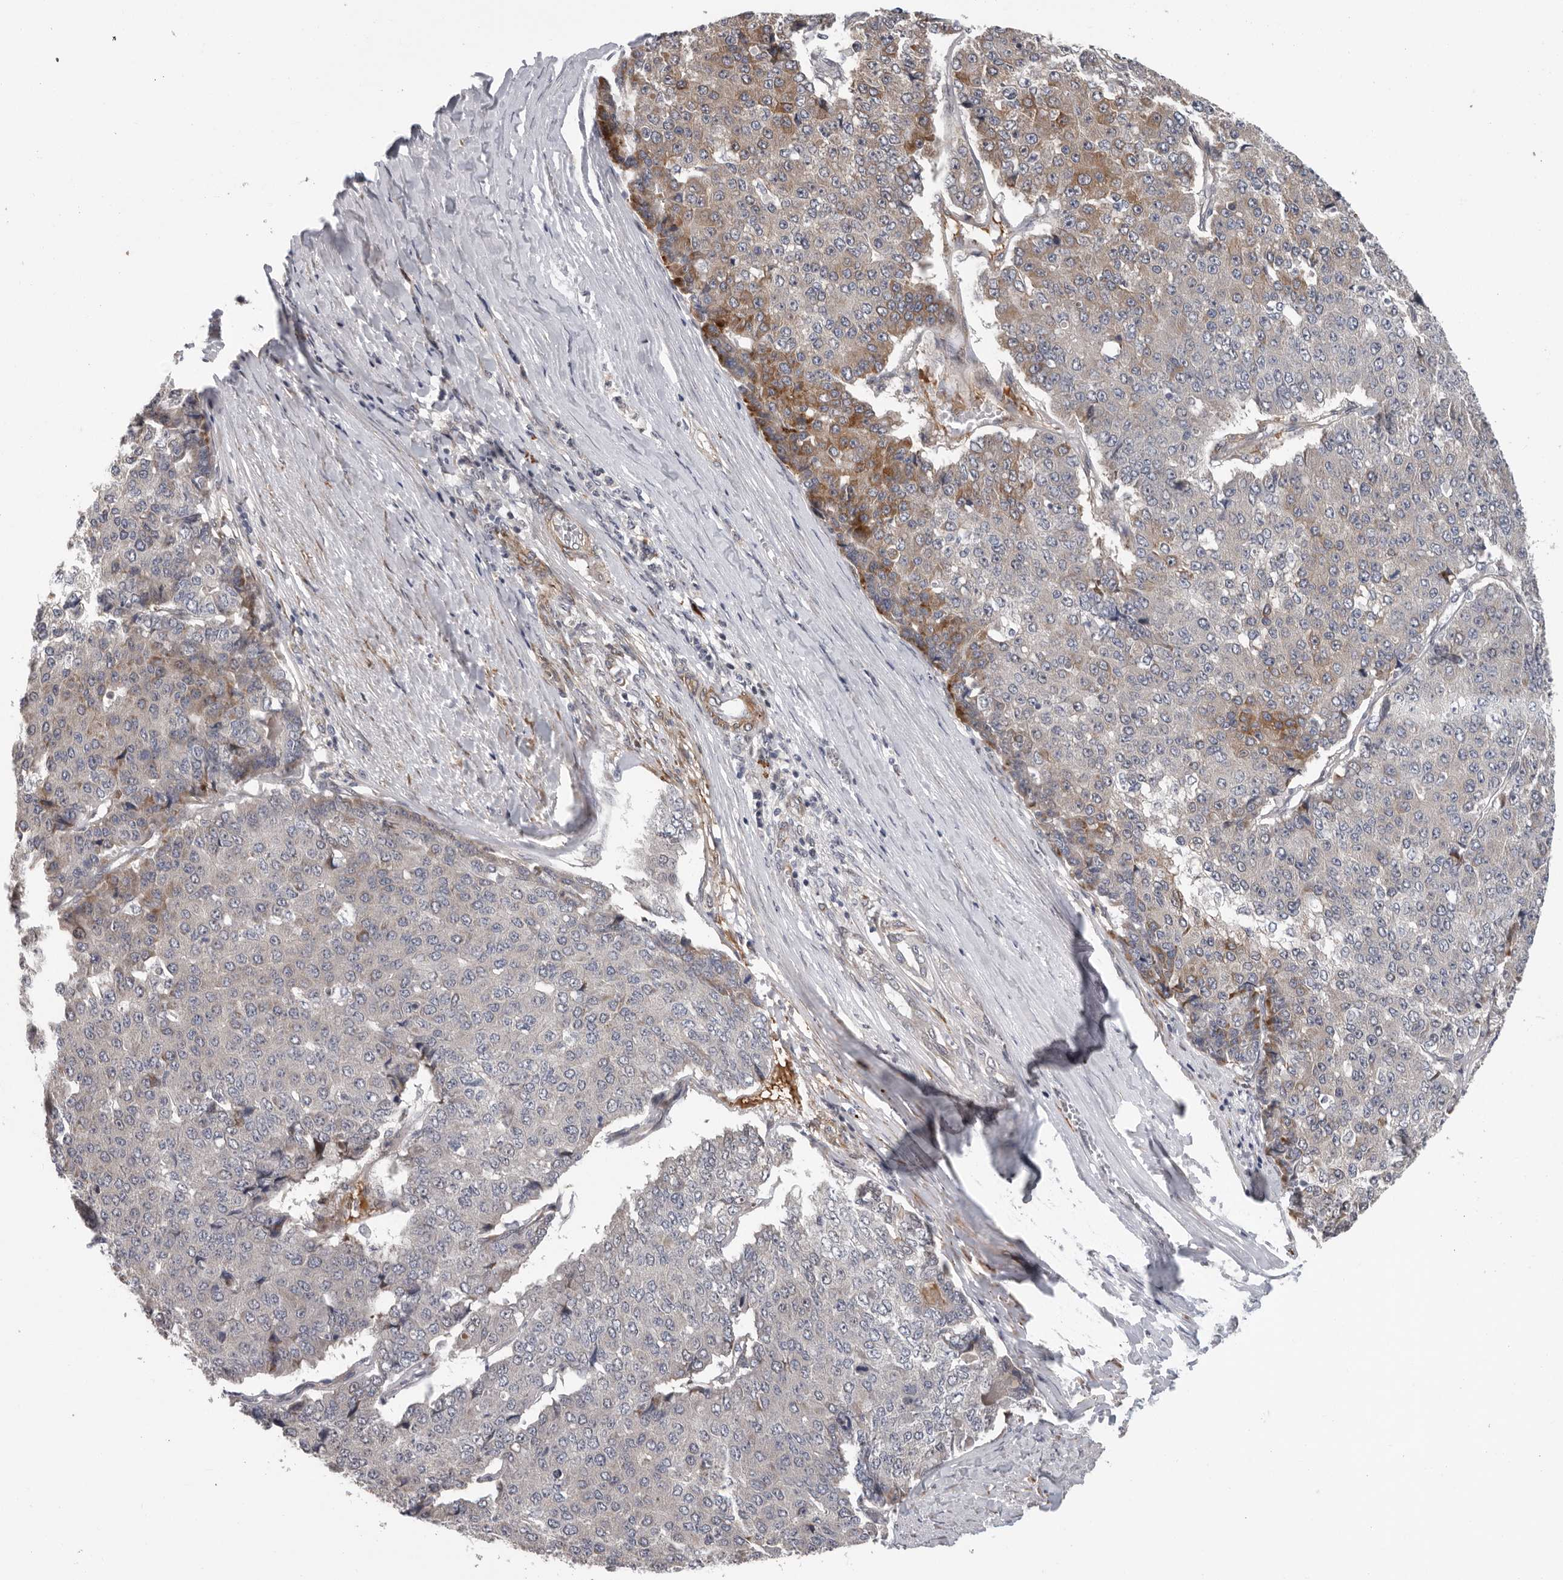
{"staining": {"intensity": "moderate", "quantity": "<25%", "location": "cytoplasmic/membranous"}, "tissue": "pancreatic cancer", "cell_type": "Tumor cells", "image_type": "cancer", "snomed": [{"axis": "morphology", "description": "Adenocarcinoma, NOS"}, {"axis": "topography", "description": "Pancreas"}], "caption": "The histopathology image reveals staining of pancreatic adenocarcinoma, revealing moderate cytoplasmic/membranous protein expression (brown color) within tumor cells.", "gene": "ATXN3L", "patient": {"sex": "male", "age": 50}}